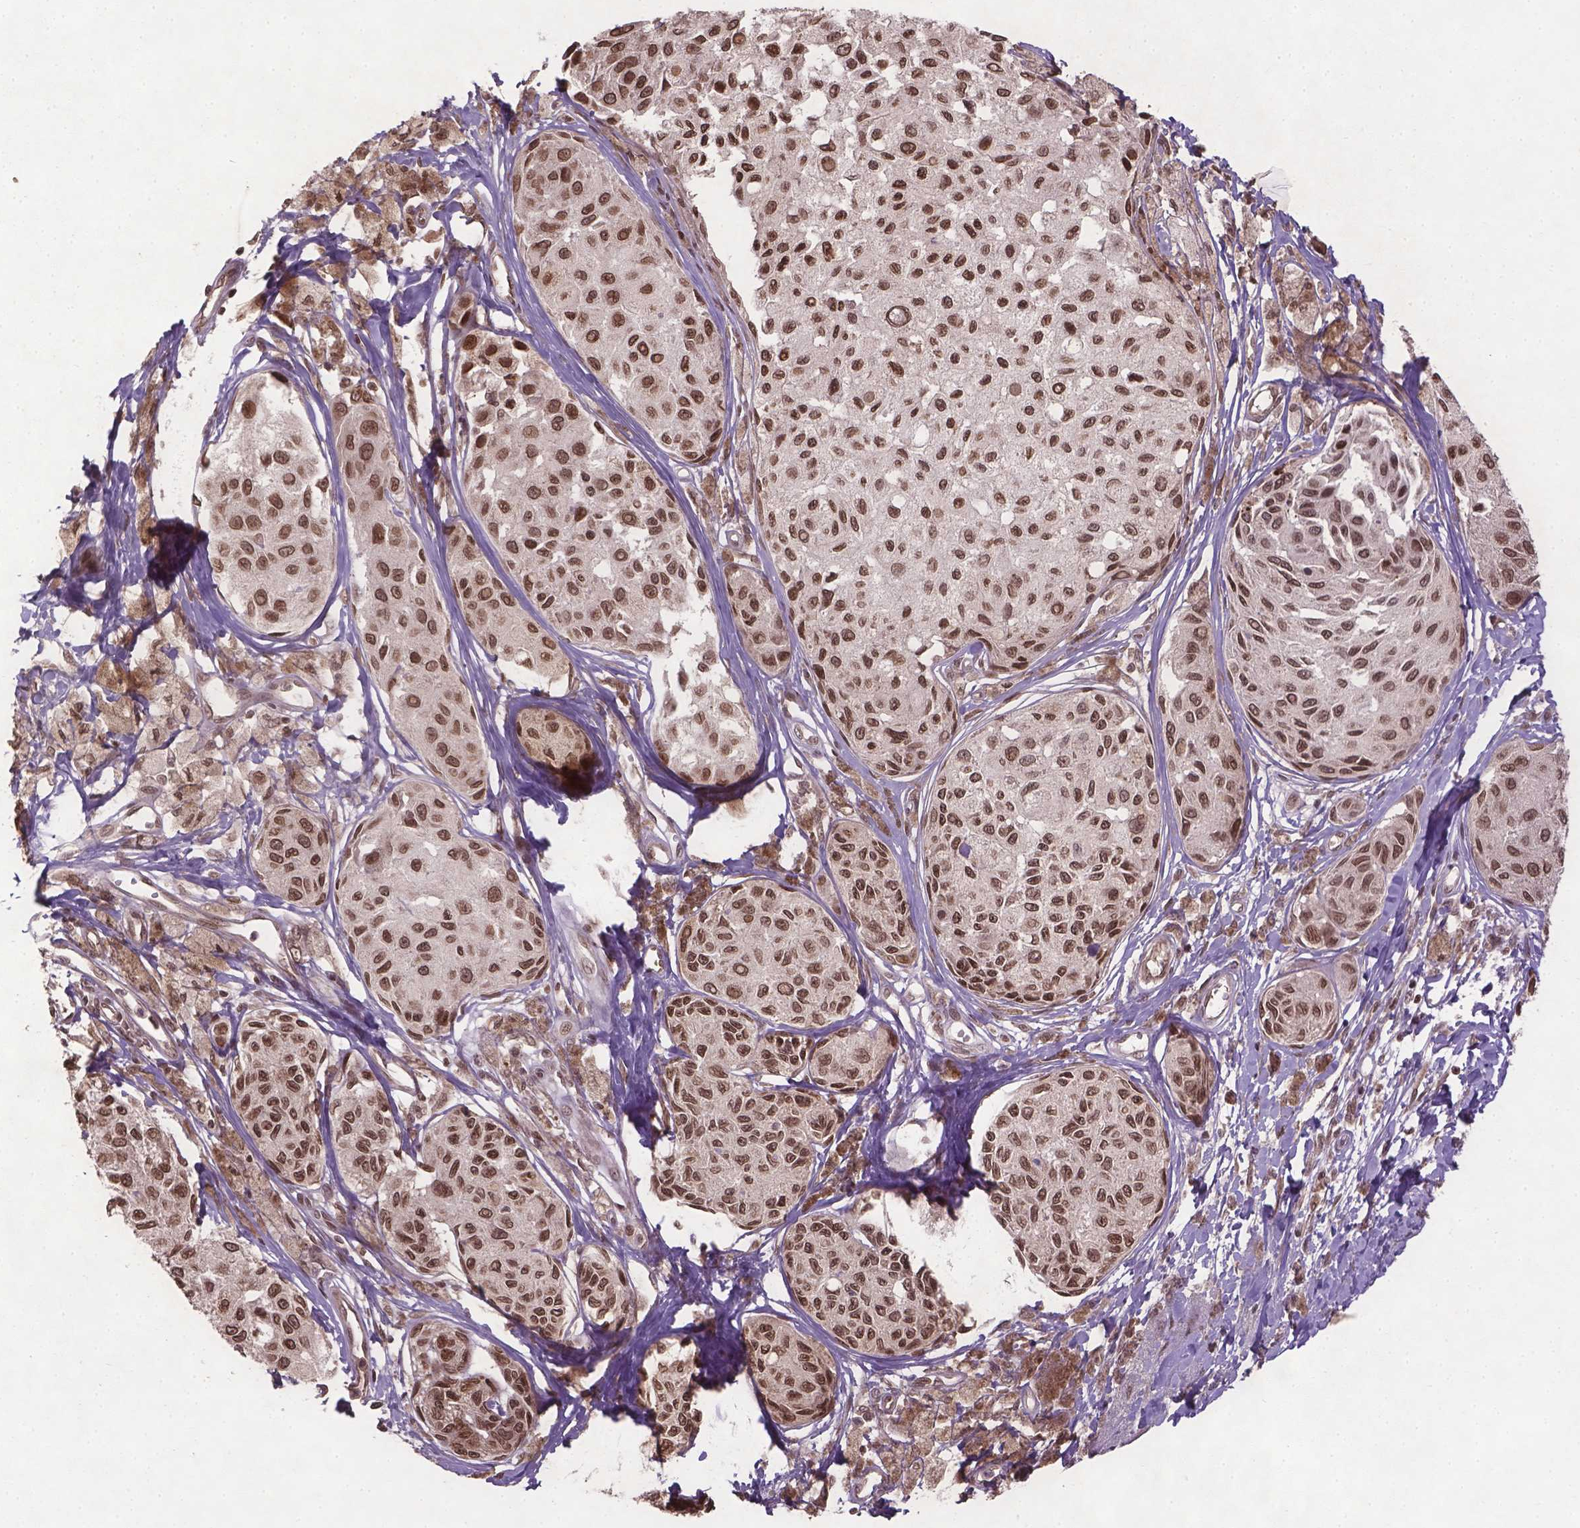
{"staining": {"intensity": "moderate", "quantity": ">75%", "location": "nuclear"}, "tissue": "melanoma", "cell_type": "Tumor cells", "image_type": "cancer", "snomed": [{"axis": "morphology", "description": "Malignant melanoma, NOS"}, {"axis": "topography", "description": "Skin"}], "caption": "Protein staining demonstrates moderate nuclear expression in about >75% of tumor cells in melanoma.", "gene": "BANF1", "patient": {"sex": "female", "age": 38}}